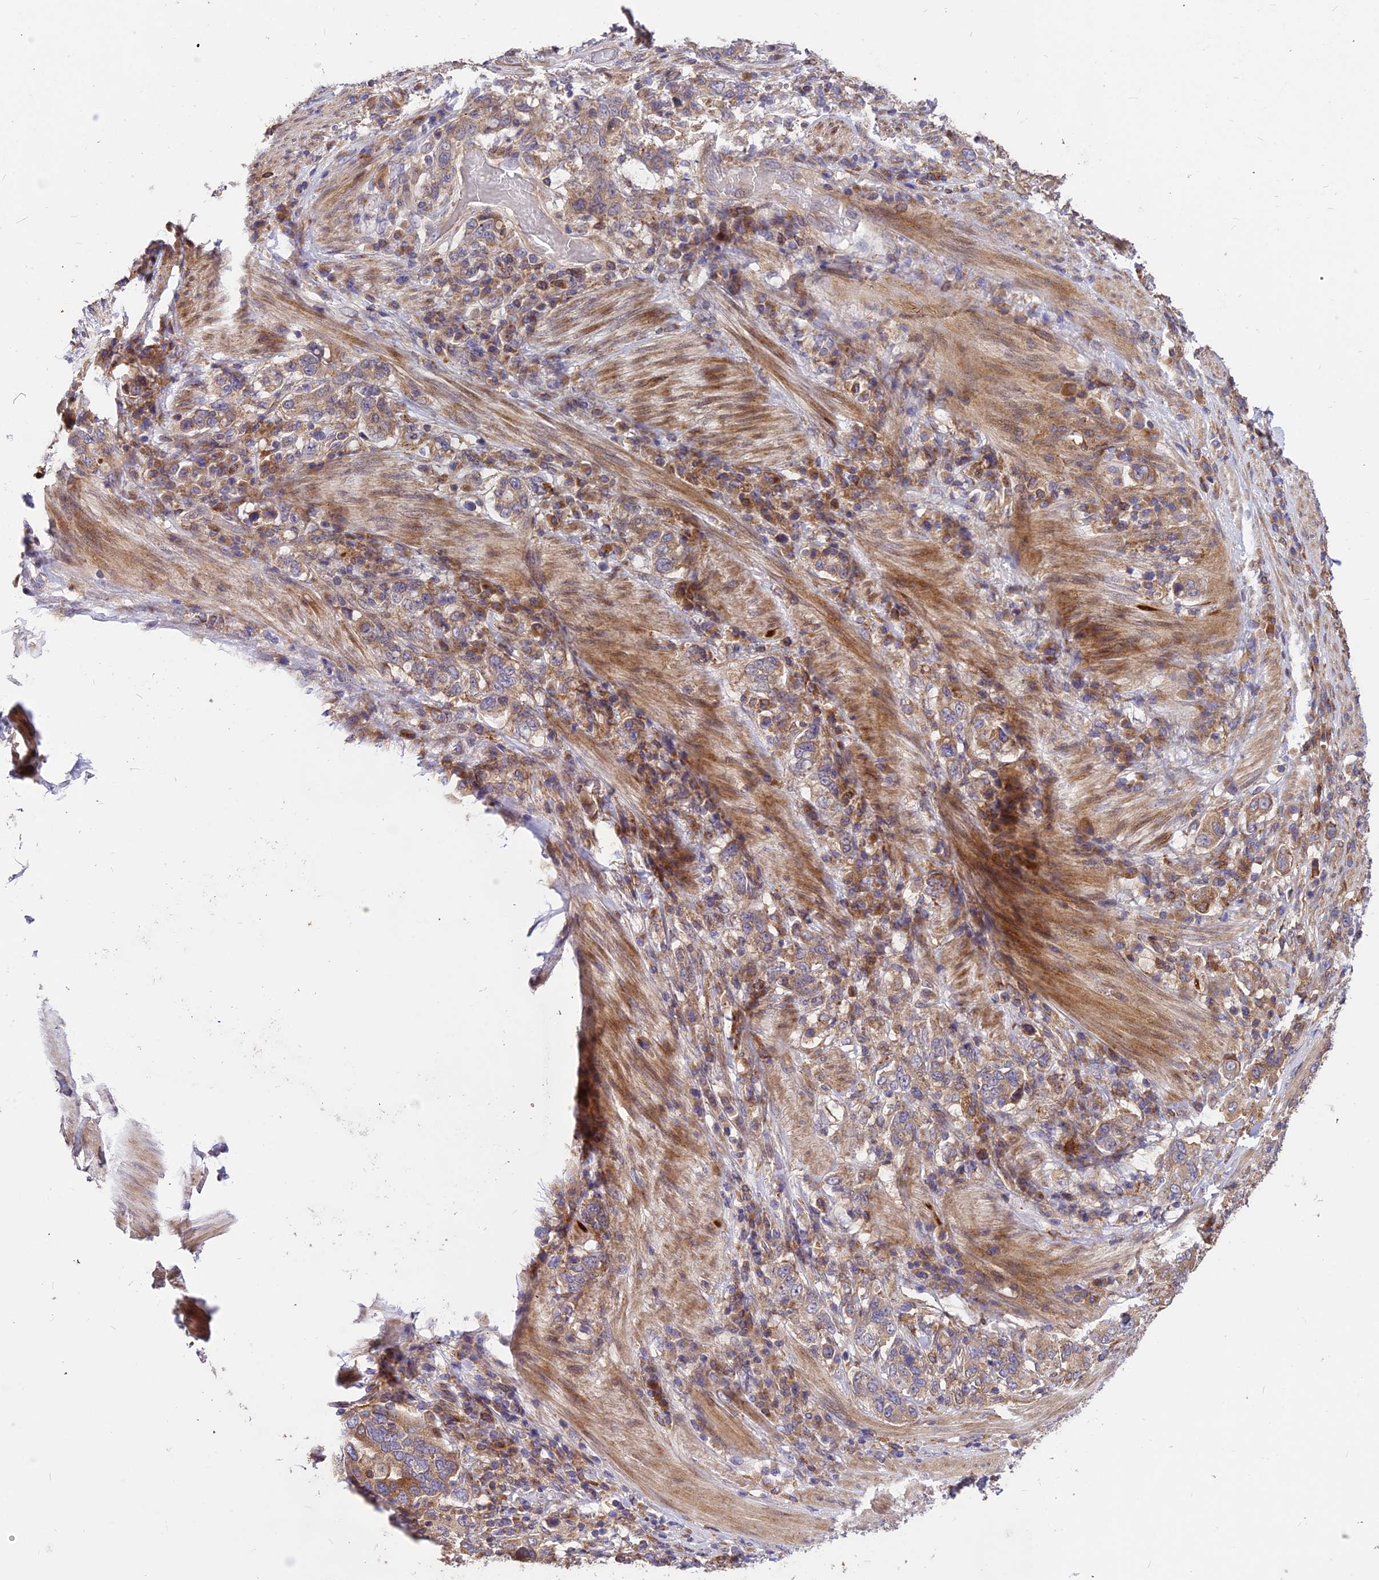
{"staining": {"intensity": "moderate", "quantity": ">75%", "location": "cytoplasmic/membranous"}, "tissue": "stomach cancer", "cell_type": "Tumor cells", "image_type": "cancer", "snomed": [{"axis": "morphology", "description": "Adenocarcinoma, NOS"}, {"axis": "topography", "description": "Stomach, upper"}, {"axis": "topography", "description": "Stomach"}], "caption": "Protein expression by IHC shows moderate cytoplasmic/membranous expression in about >75% of tumor cells in stomach cancer.", "gene": "ROCK1", "patient": {"sex": "male", "age": 62}}